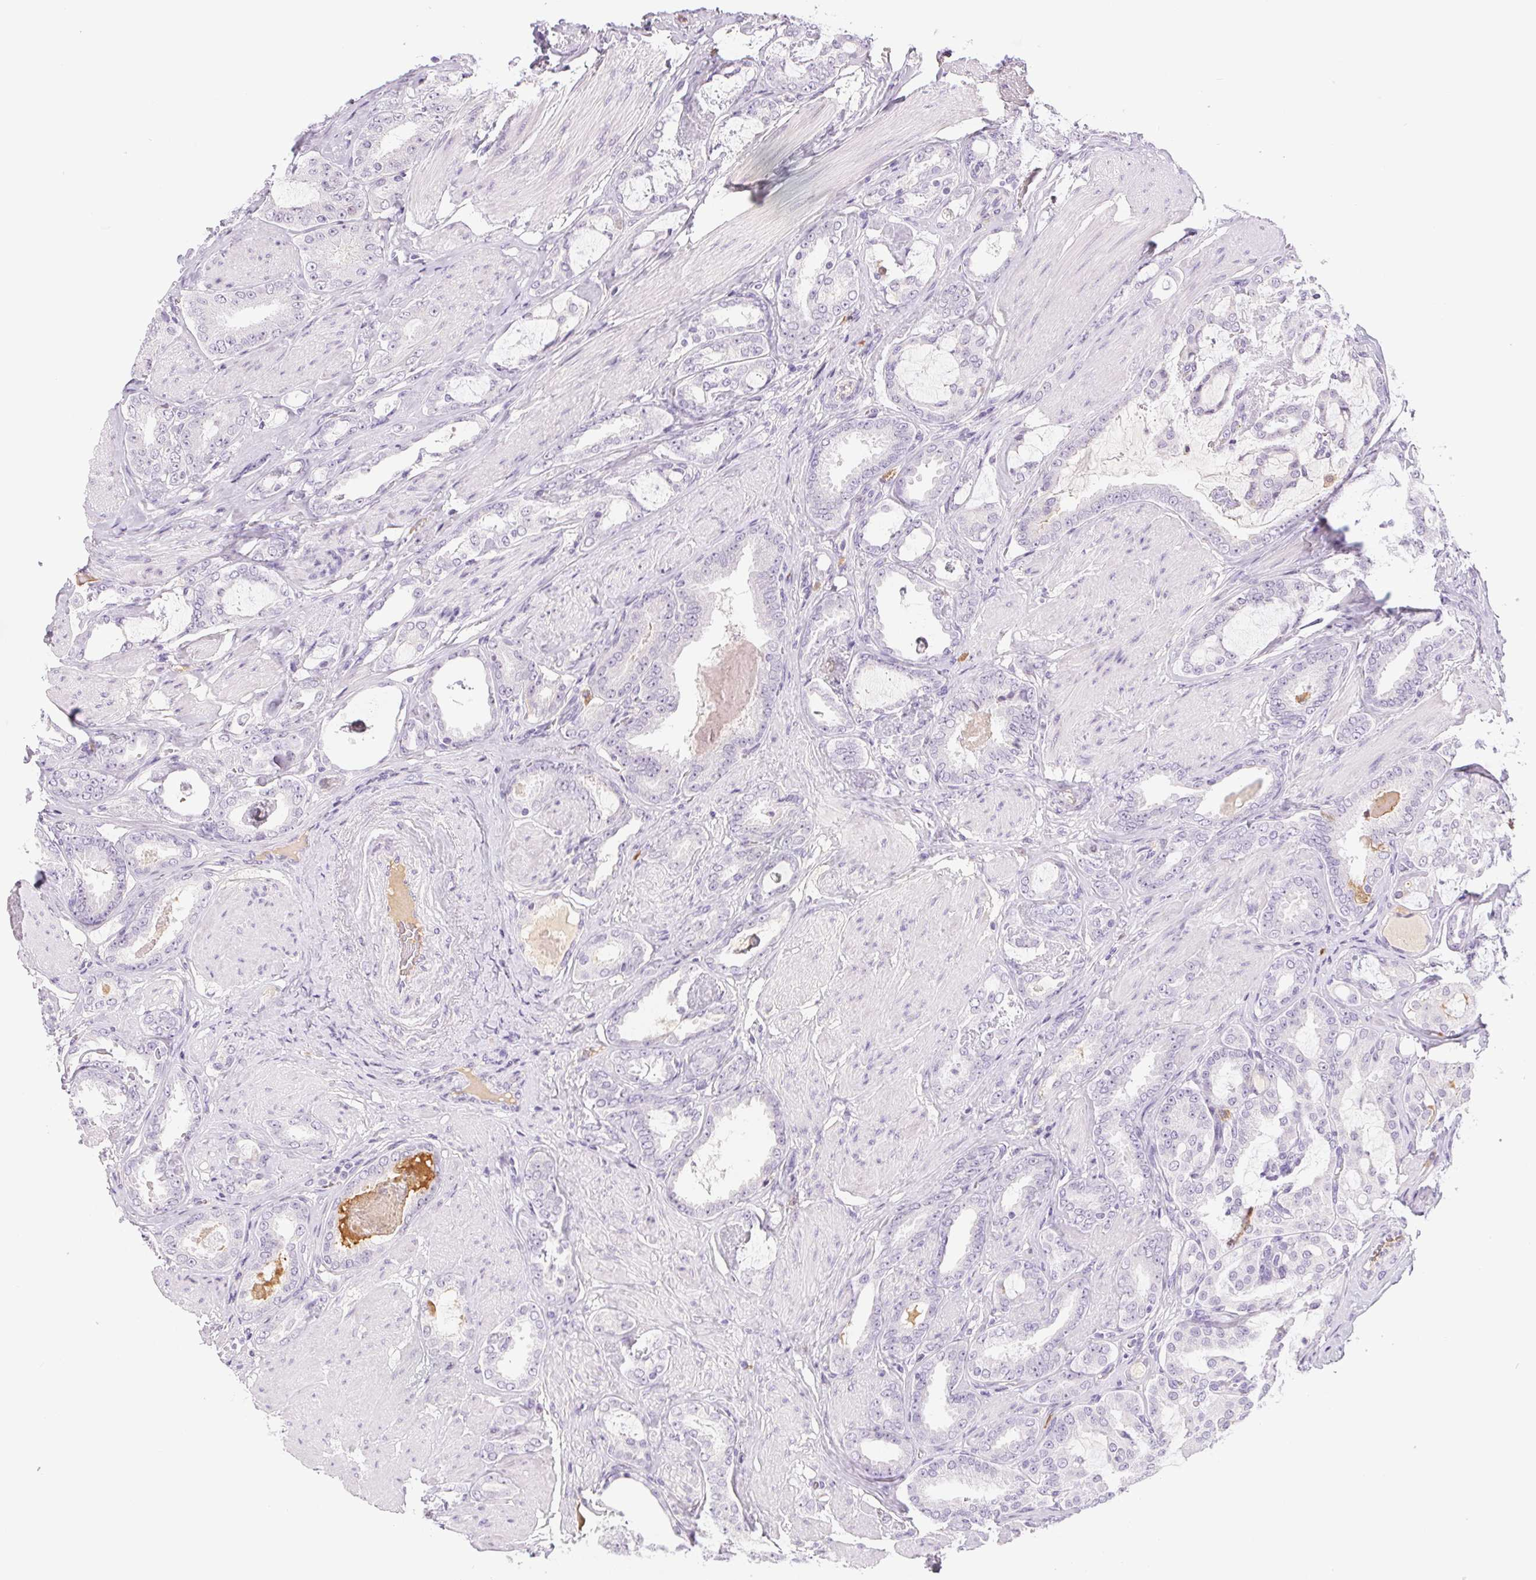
{"staining": {"intensity": "negative", "quantity": "none", "location": "none"}, "tissue": "prostate cancer", "cell_type": "Tumor cells", "image_type": "cancer", "snomed": [{"axis": "morphology", "description": "Adenocarcinoma, High grade"}, {"axis": "topography", "description": "Prostate"}], "caption": "The photomicrograph shows no staining of tumor cells in prostate cancer (high-grade adenocarcinoma). The staining is performed using DAB (3,3'-diaminobenzidine) brown chromogen with nuclei counter-stained in using hematoxylin.", "gene": "IFIT1B", "patient": {"sex": "male", "age": 63}}